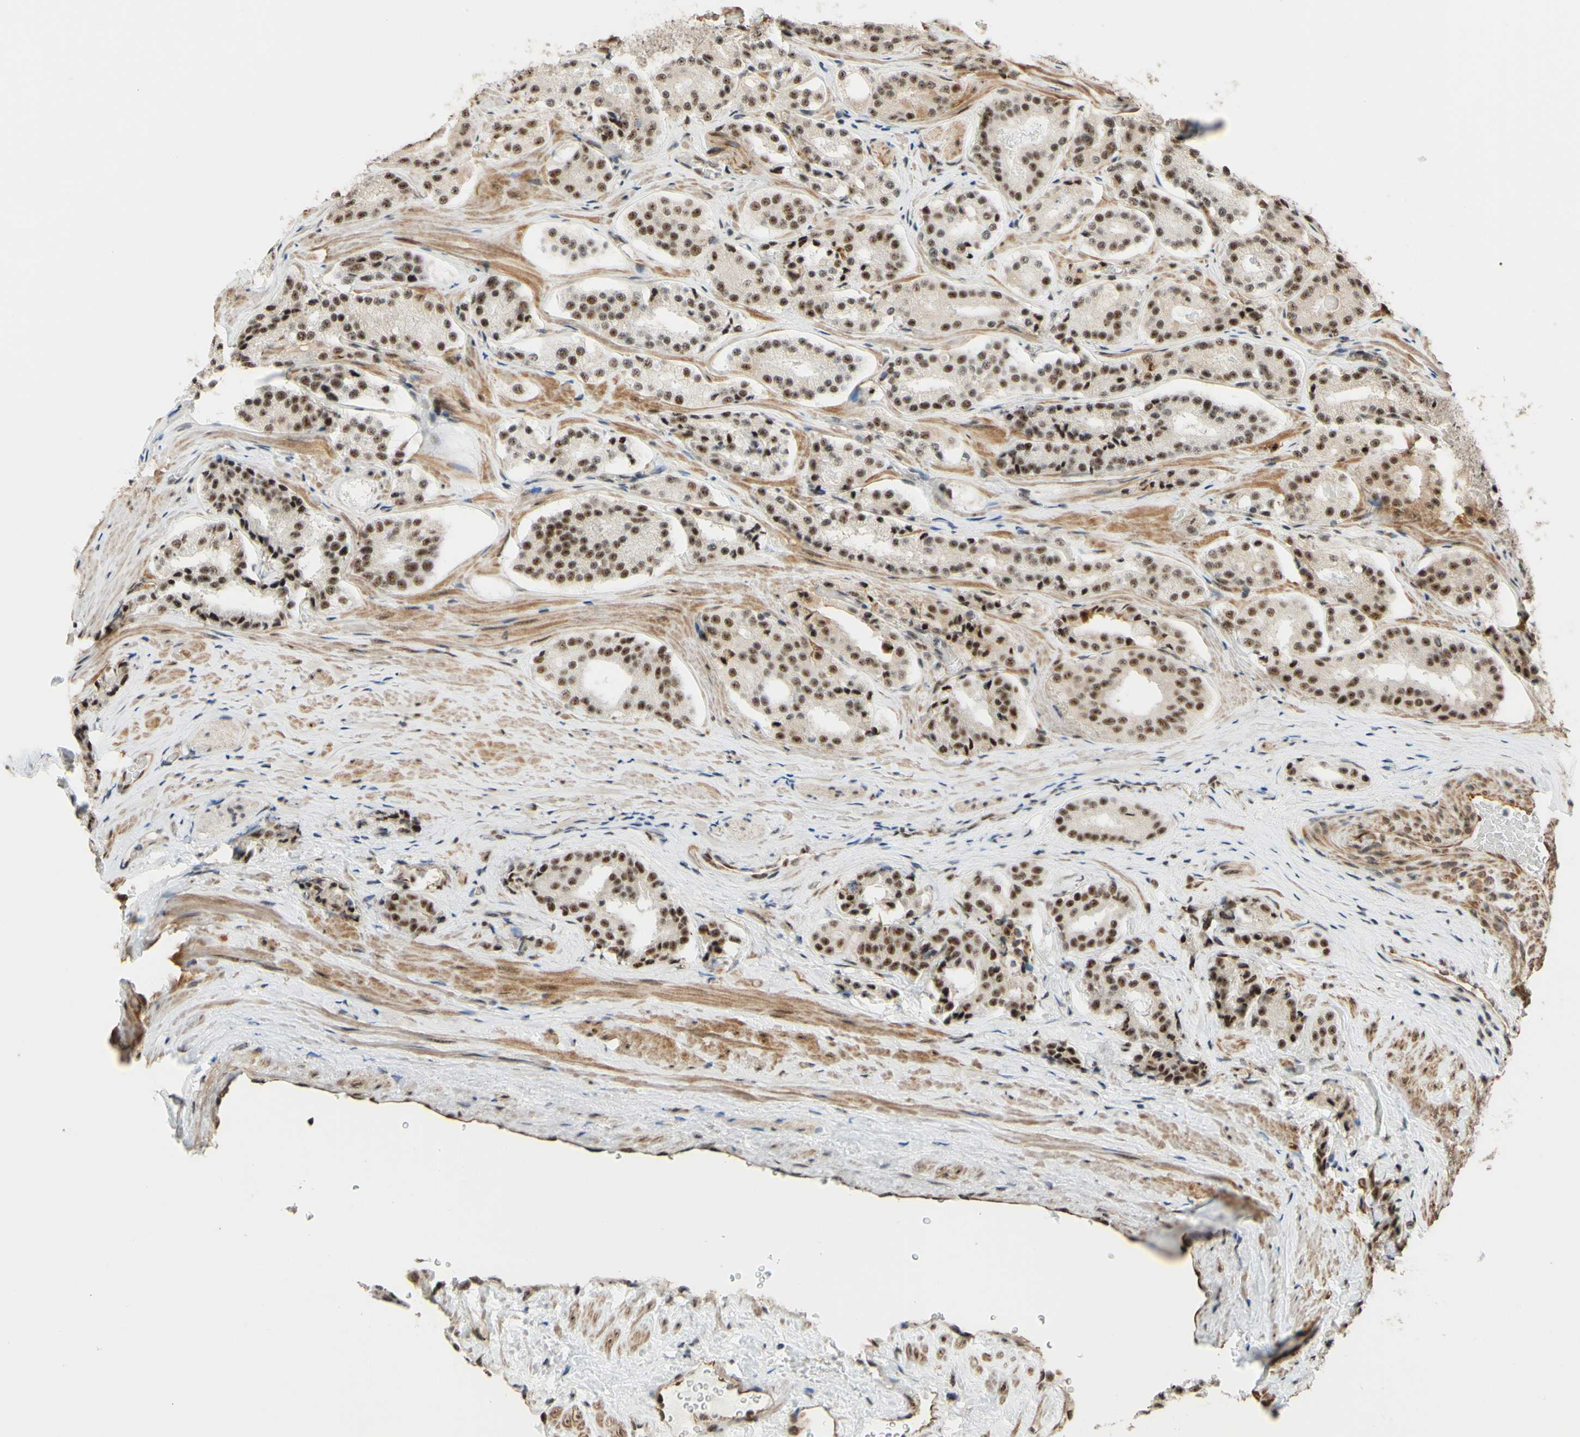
{"staining": {"intensity": "strong", "quantity": ">75%", "location": "nuclear"}, "tissue": "prostate cancer", "cell_type": "Tumor cells", "image_type": "cancer", "snomed": [{"axis": "morphology", "description": "Adenocarcinoma, High grade"}, {"axis": "topography", "description": "Prostate"}], "caption": "Immunohistochemistry (IHC) staining of prostate cancer (adenocarcinoma (high-grade)), which reveals high levels of strong nuclear positivity in about >75% of tumor cells indicating strong nuclear protein staining. The staining was performed using DAB (3,3'-diaminobenzidine) (brown) for protein detection and nuclei were counterstained in hematoxylin (blue).", "gene": "SAP18", "patient": {"sex": "male", "age": 60}}